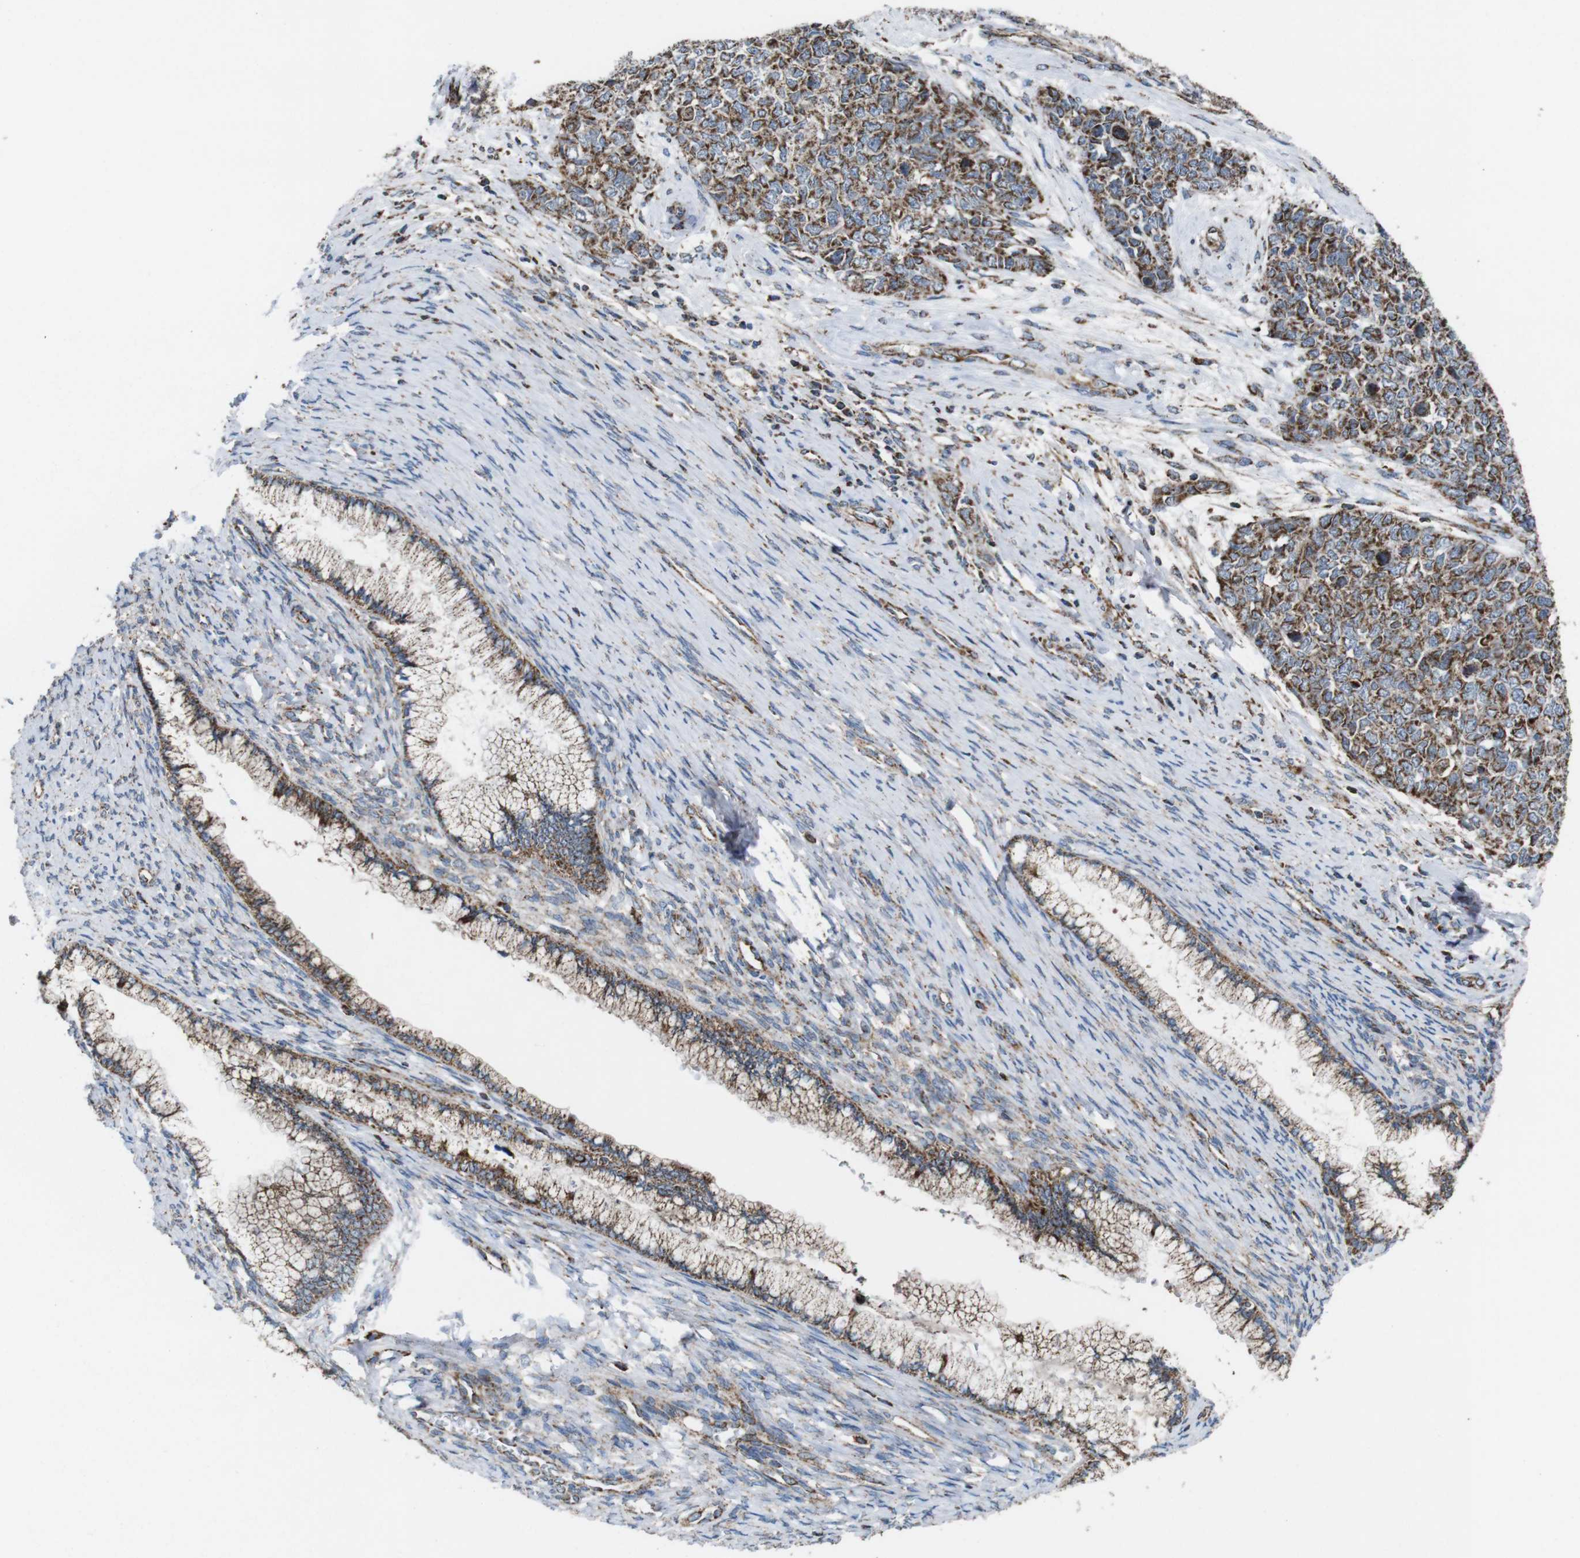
{"staining": {"intensity": "moderate", "quantity": "25%-75%", "location": "cytoplasmic/membranous"}, "tissue": "cervical cancer", "cell_type": "Tumor cells", "image_type": "cancer", "snomed": [{"axis": "morphology", "description": "Squamous cell carcinoma, NOS"}, {"axis": "topography", "description": "Cervix"}], "caption": "Tumor cells demonstrate medium levels of moderate cytoplasmic/membranous staining in about 25%-75% of cells in human cervical cancer (squamous cell carcinoma). (DAB IHC with brightfield microscopy, high magnification).", "gene": "HK1", "patient": {"sex": "female", "age": 63}}